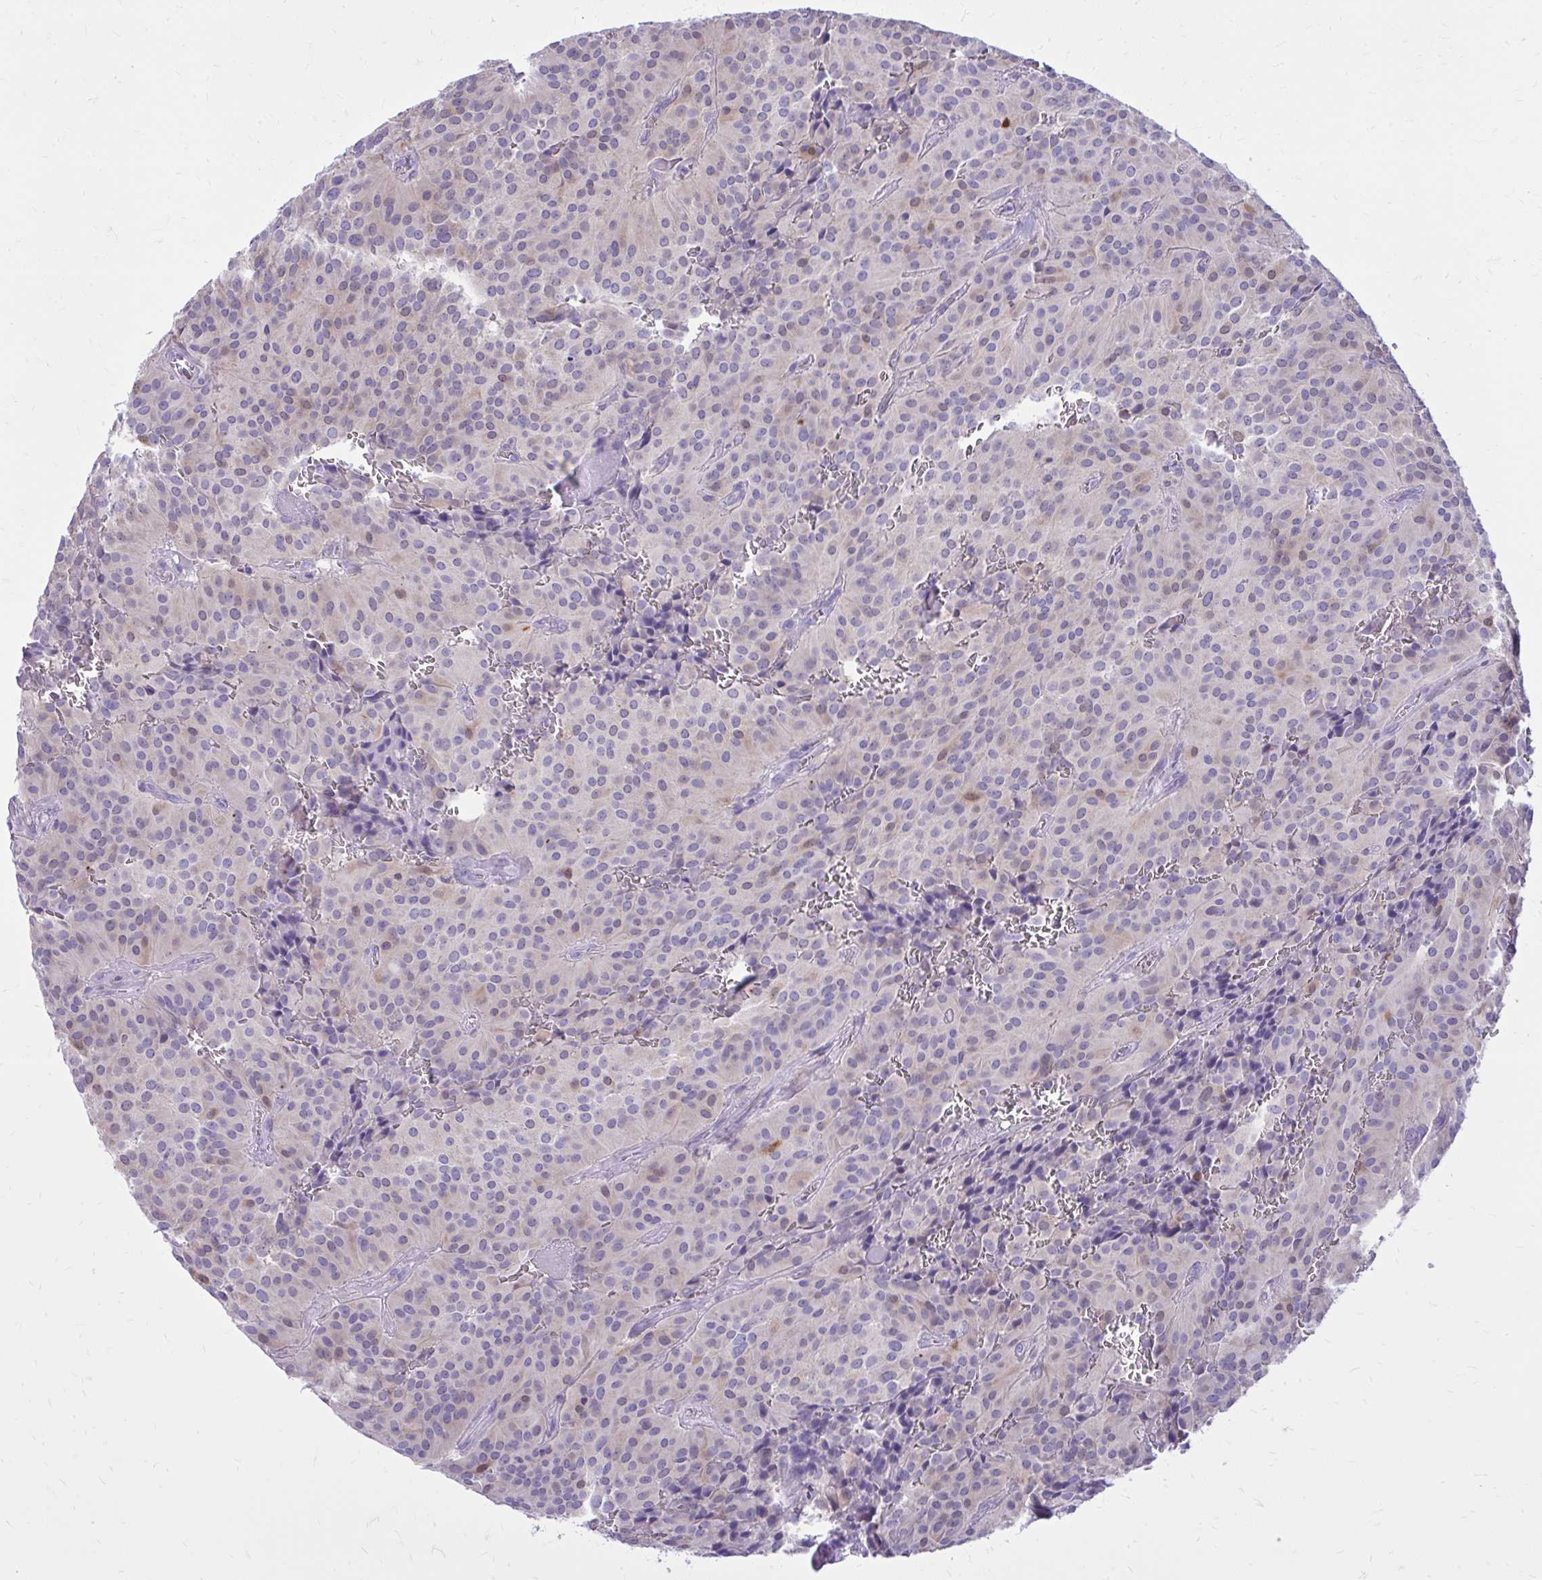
{"staining": {"intensity": "weak", "quantity": "<25%", "location": "cytoplasmic/membranous"}, "tissue": "glioma", "cell_type": "Tumor cells", "image_type": "cancer", "snomed": [{"axis": "morphology", "description": "Glioma, malignant, Low grade"}, {"axis": "topography", "description": "Brain"}], "caption": "Tumor cells are negative for brown protein staining in malignant glioma (low-grade).", "gene": "NNMT", "patient": {"sex": "male", "age": 42}}